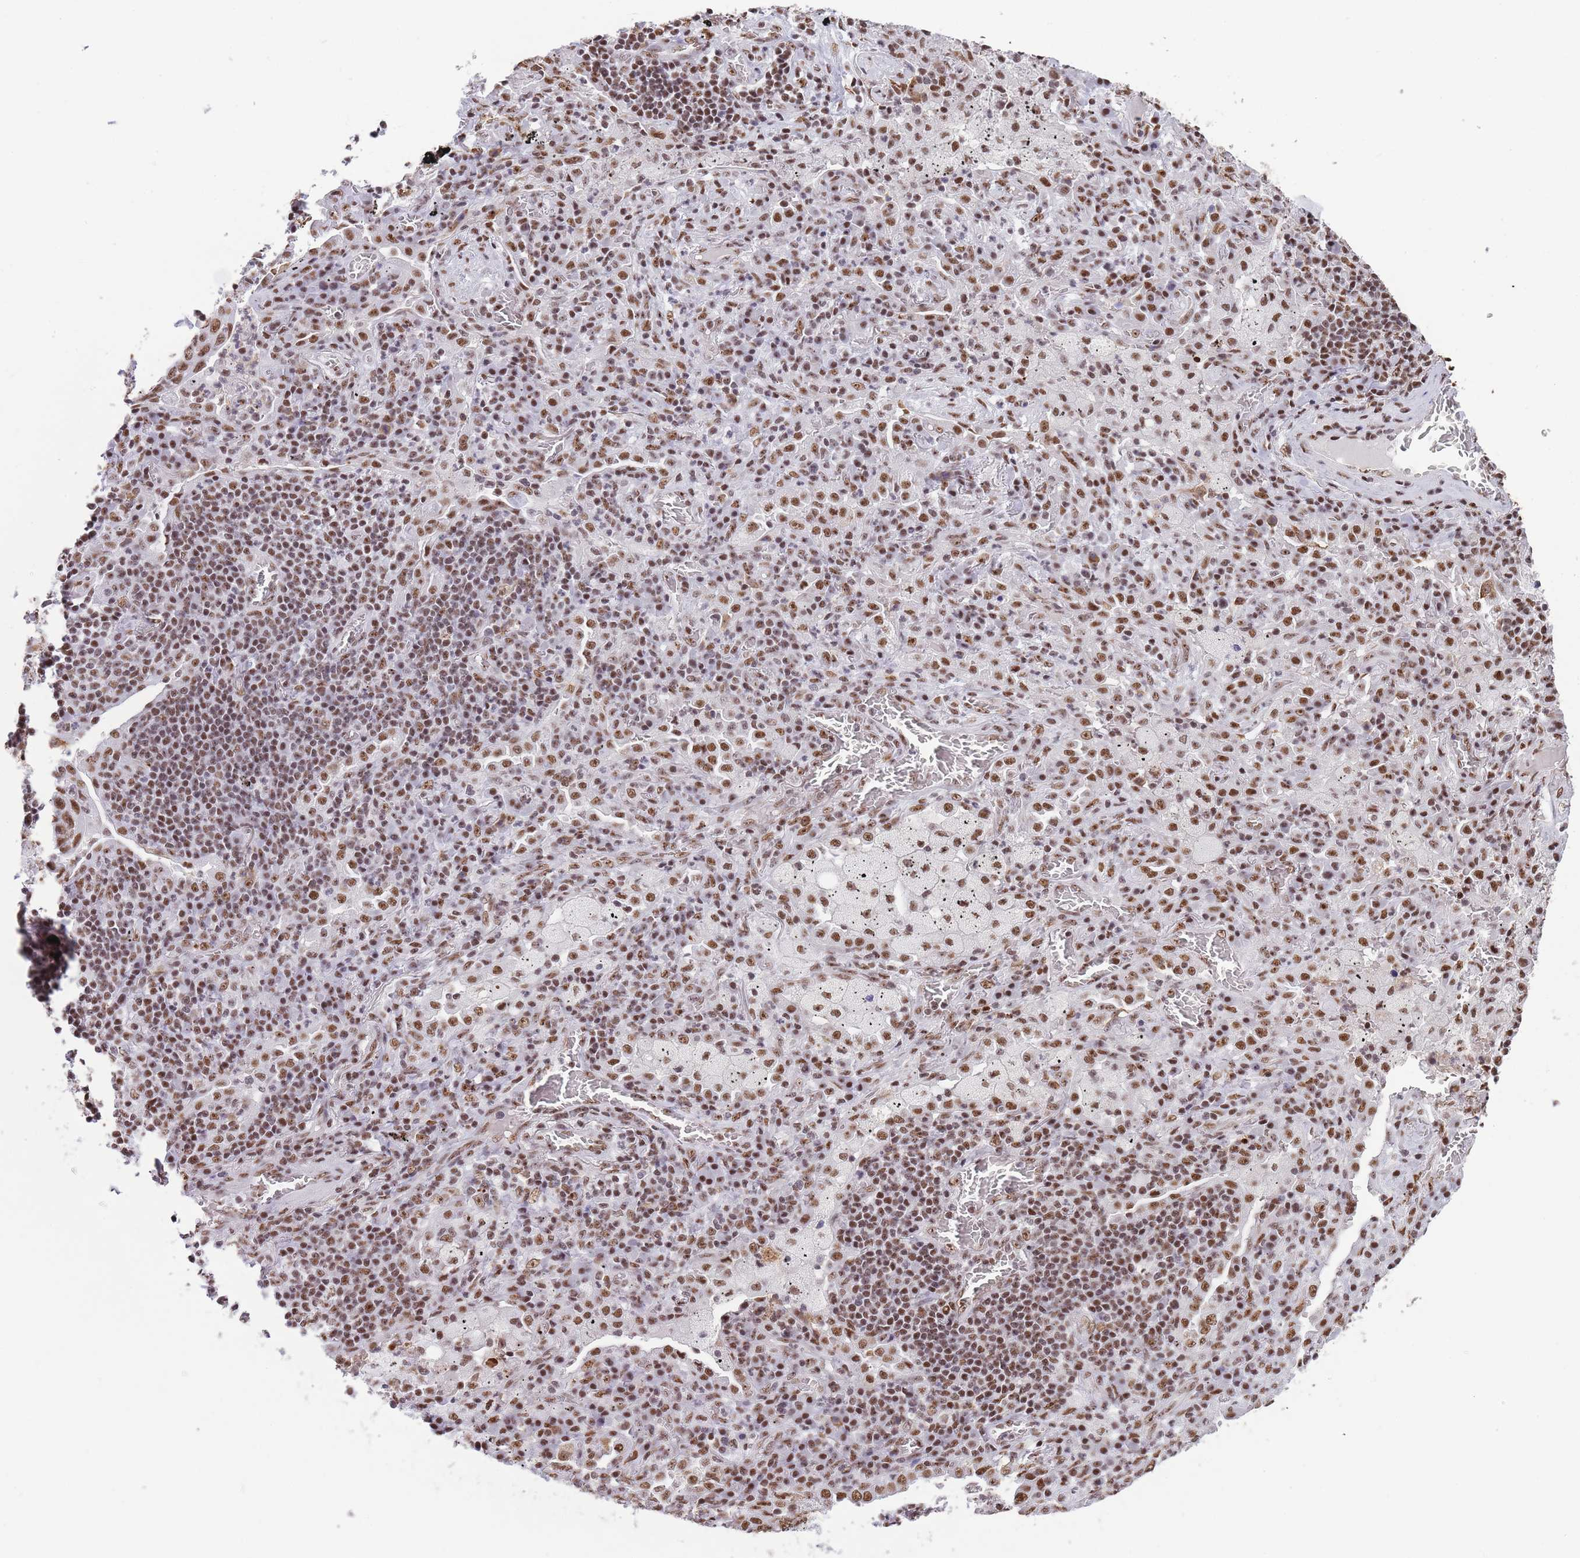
{"staining": {"intensity": "moderate", "quantity": ">75%", "location": "nuclear"}, "tissue": "lung cancer", "cell_type": "Tumor cells", "image_type": "cancer", "snomed": [{"axis": "morphology", "description": "Squamous cell carcinoma, NOS"}, {"axis": "topography", "description": "Lung"}], "caption": "Moderate nuclear positivity for a protein is present in about >75% of tumor cells of squamous cell carcinoma (lung) using IHC.", "gene": "EVC2", "patient": {"sex": "female", "age": 63}}